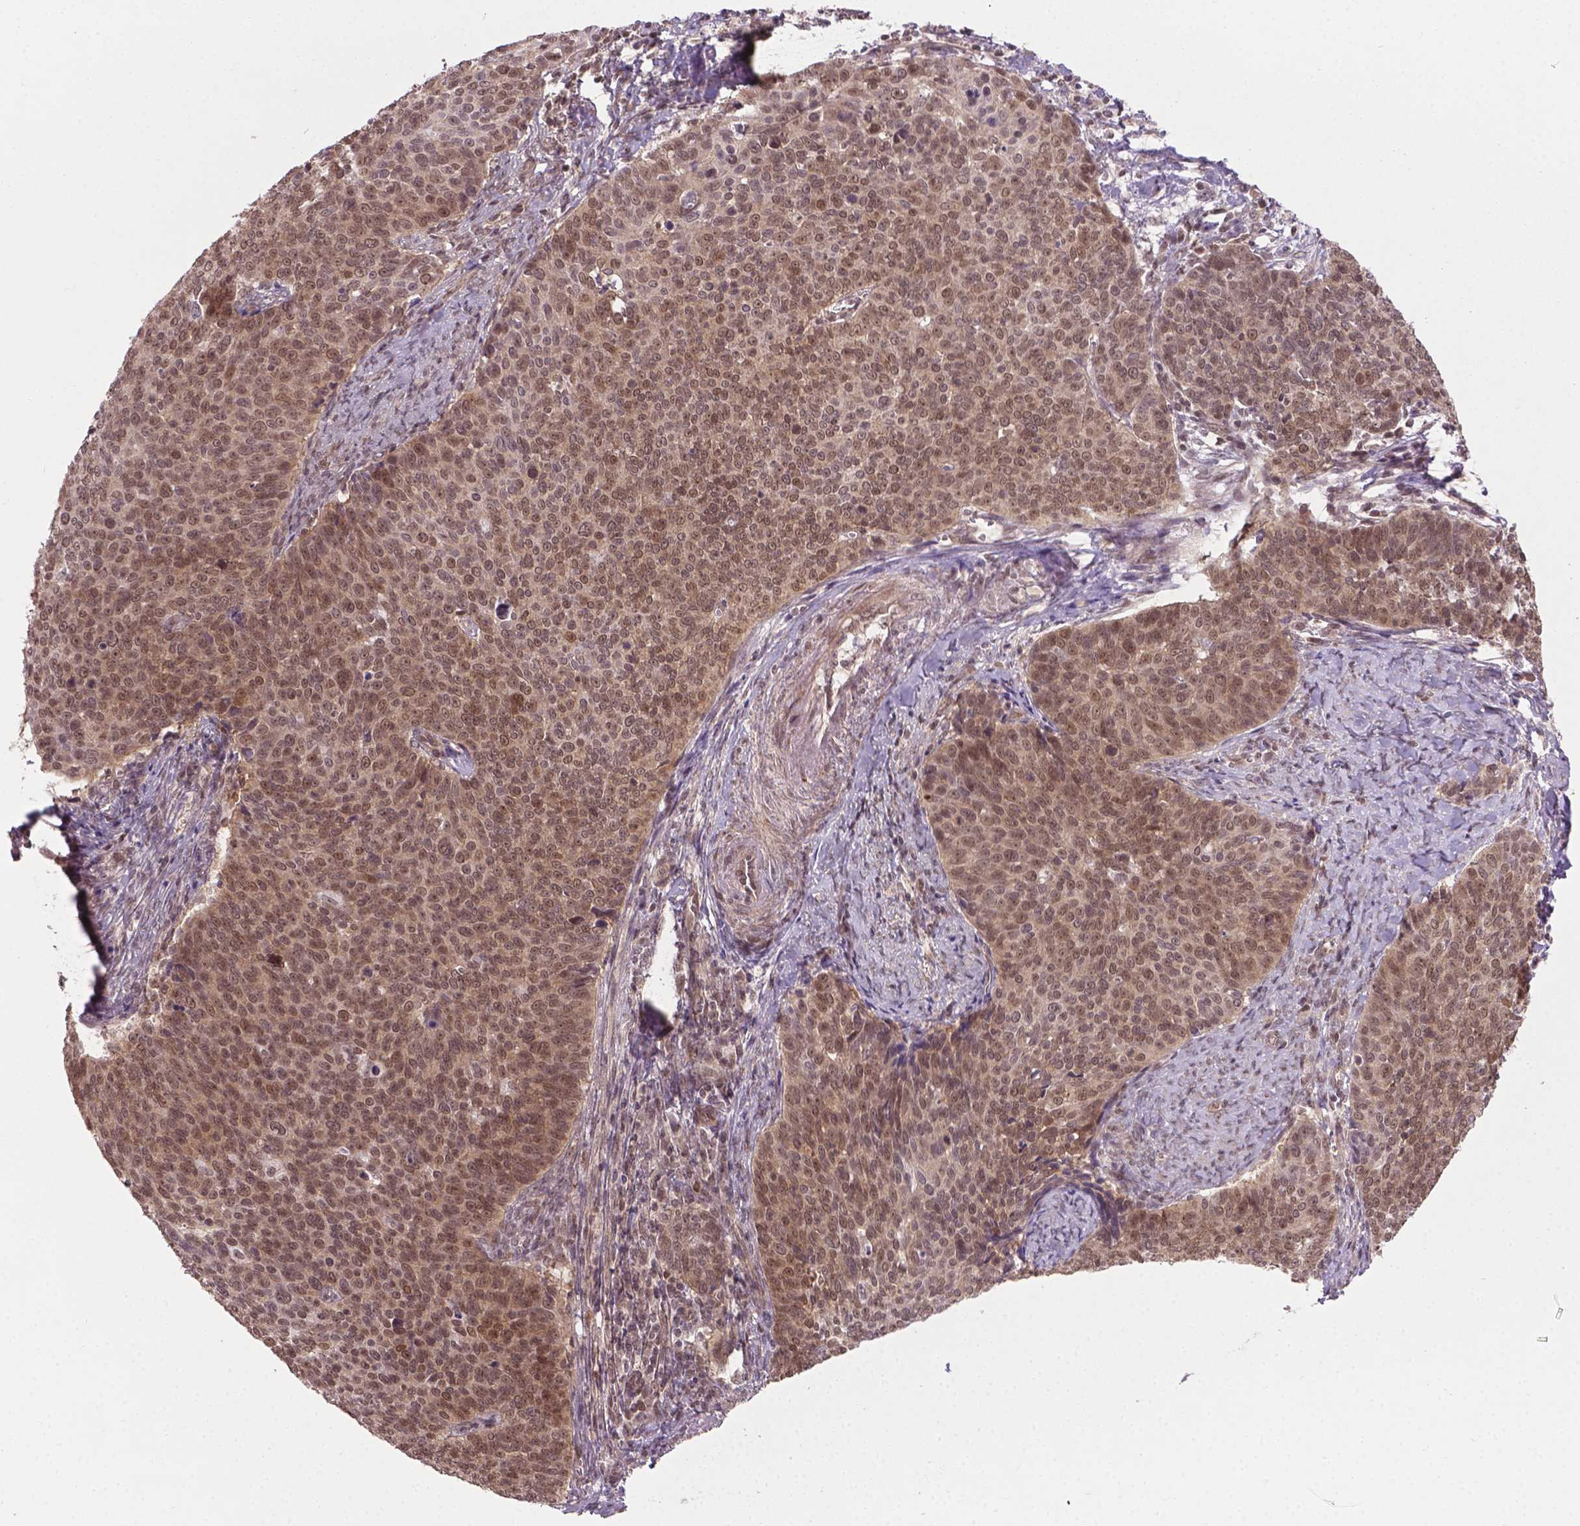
{"staining": {"intensity": "moderate", "quantity": ">75%", "location": "nuclear"}, "tissue": "cervical cancer", "cell_type": "Tumor cells", "image_type": "cancer", "snomed": [{"axis": "morphology", "description": "Normal tissue, NOS"}, {"axis": "morphology", "description": "Squamous cell carcinoma, NOS"}, {"axis": "topography", "description": "Cervix"}], "caption": "Protein staining by immunohistochemistry demonstrates moderate nuclear positivity in approximately >75% of tumor cells in squamous cell carcinoma (cervical).", "gene": "ANKRD54", "patient": {"sex": "female", "age": 39}}